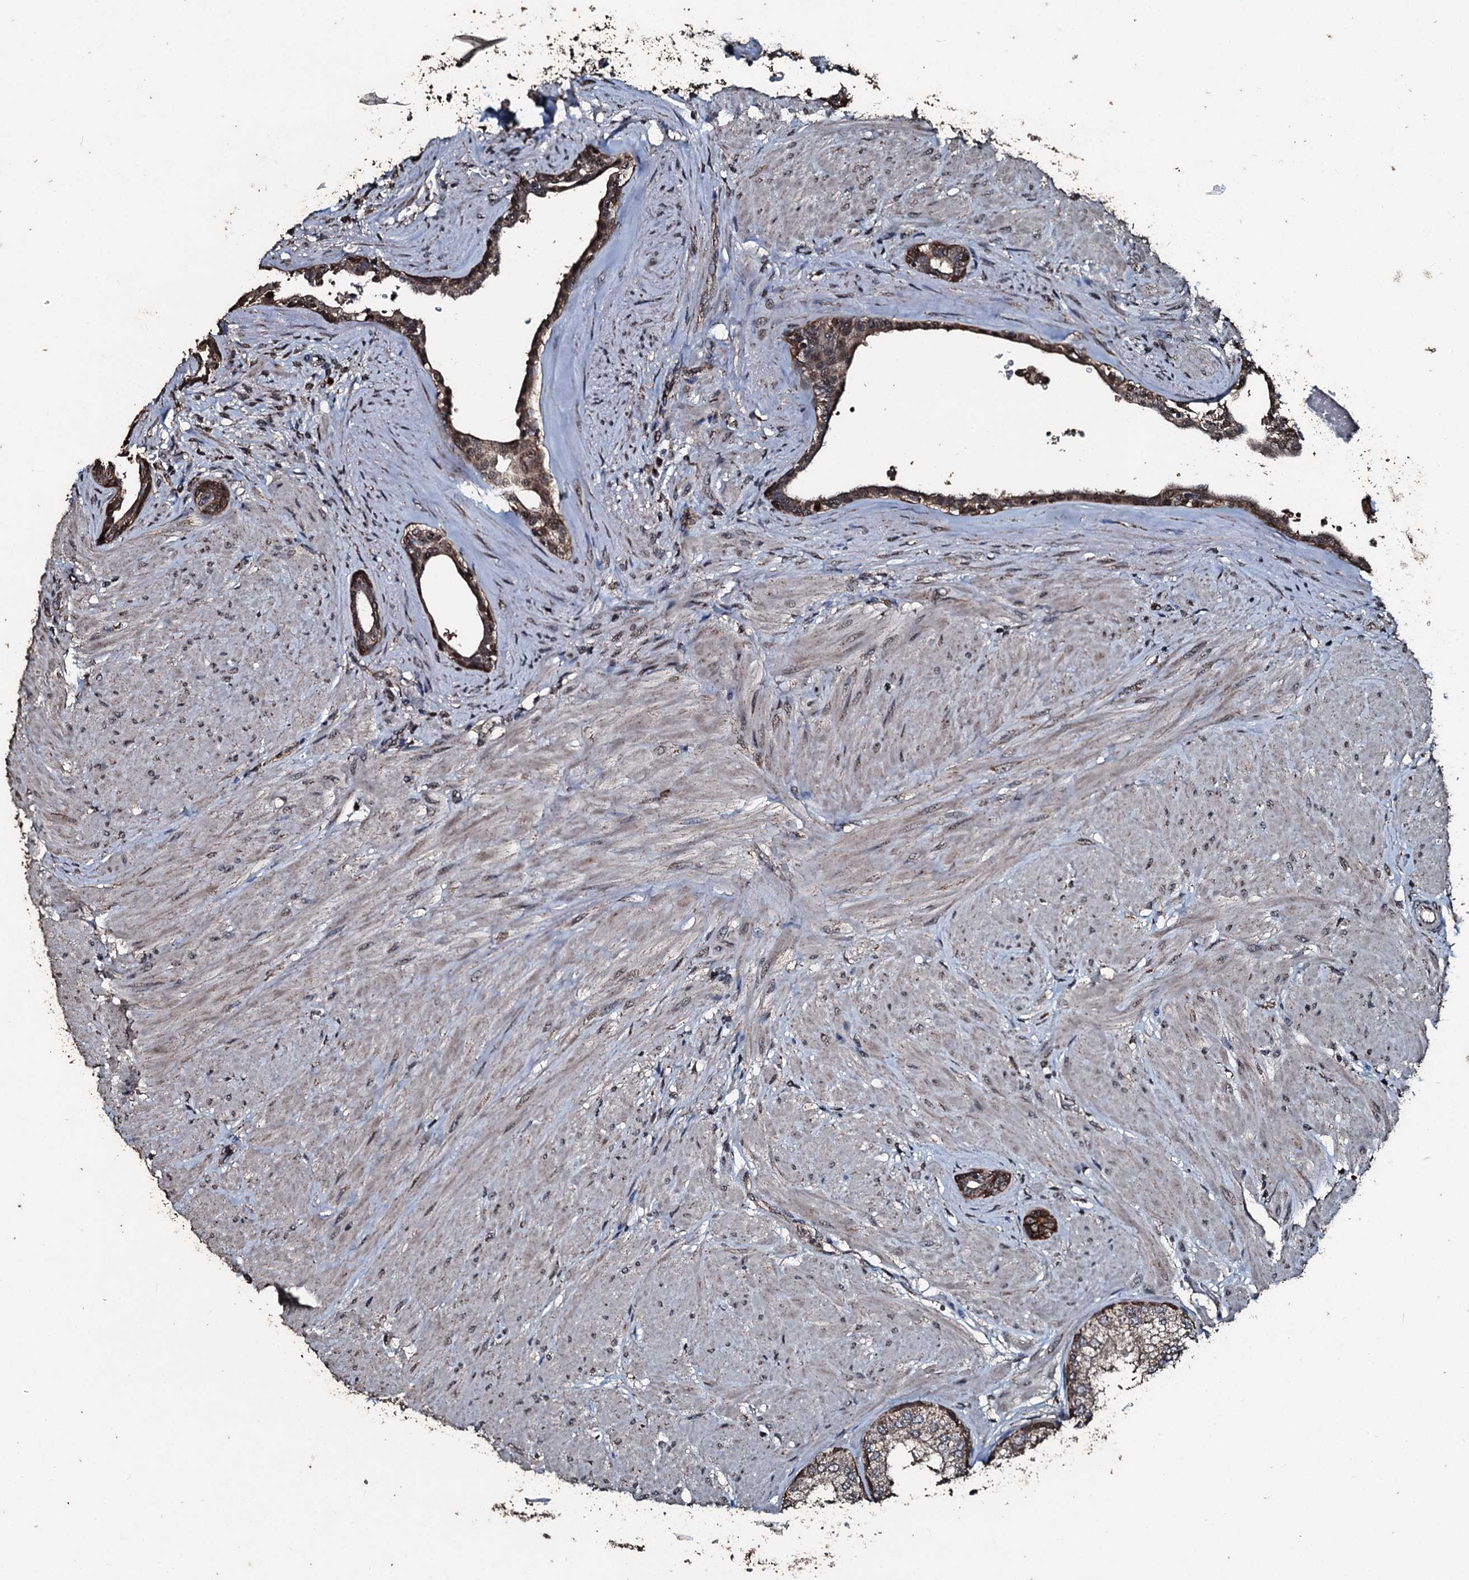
{"staining": {"intensity": "weak", "quantity": "25%-75%", "location": "cytoplasmic/membranous"}, "tissue": "prostate", "cell_type": "Glandular cells", "image_type": "normal", "snomed": [{"axis": "morphology", "description": "Normal tissue, NOS"}, {"axis": "topography", "description": "Prostate"}], "caption": "IHC staining of benign prostate, which exhibits low levels of weak cytoplasmic/membranous expression in approximately 25%-75% of glandular cells indicating weak cytoplasmic/membranous protein positivity. The staining was performed using DAB (brown) for protein detection and nuclei were counterstained in hematoxylin (blue).", "gene": "FAAP24", "patient": {"sex": "male", "age": 48}}